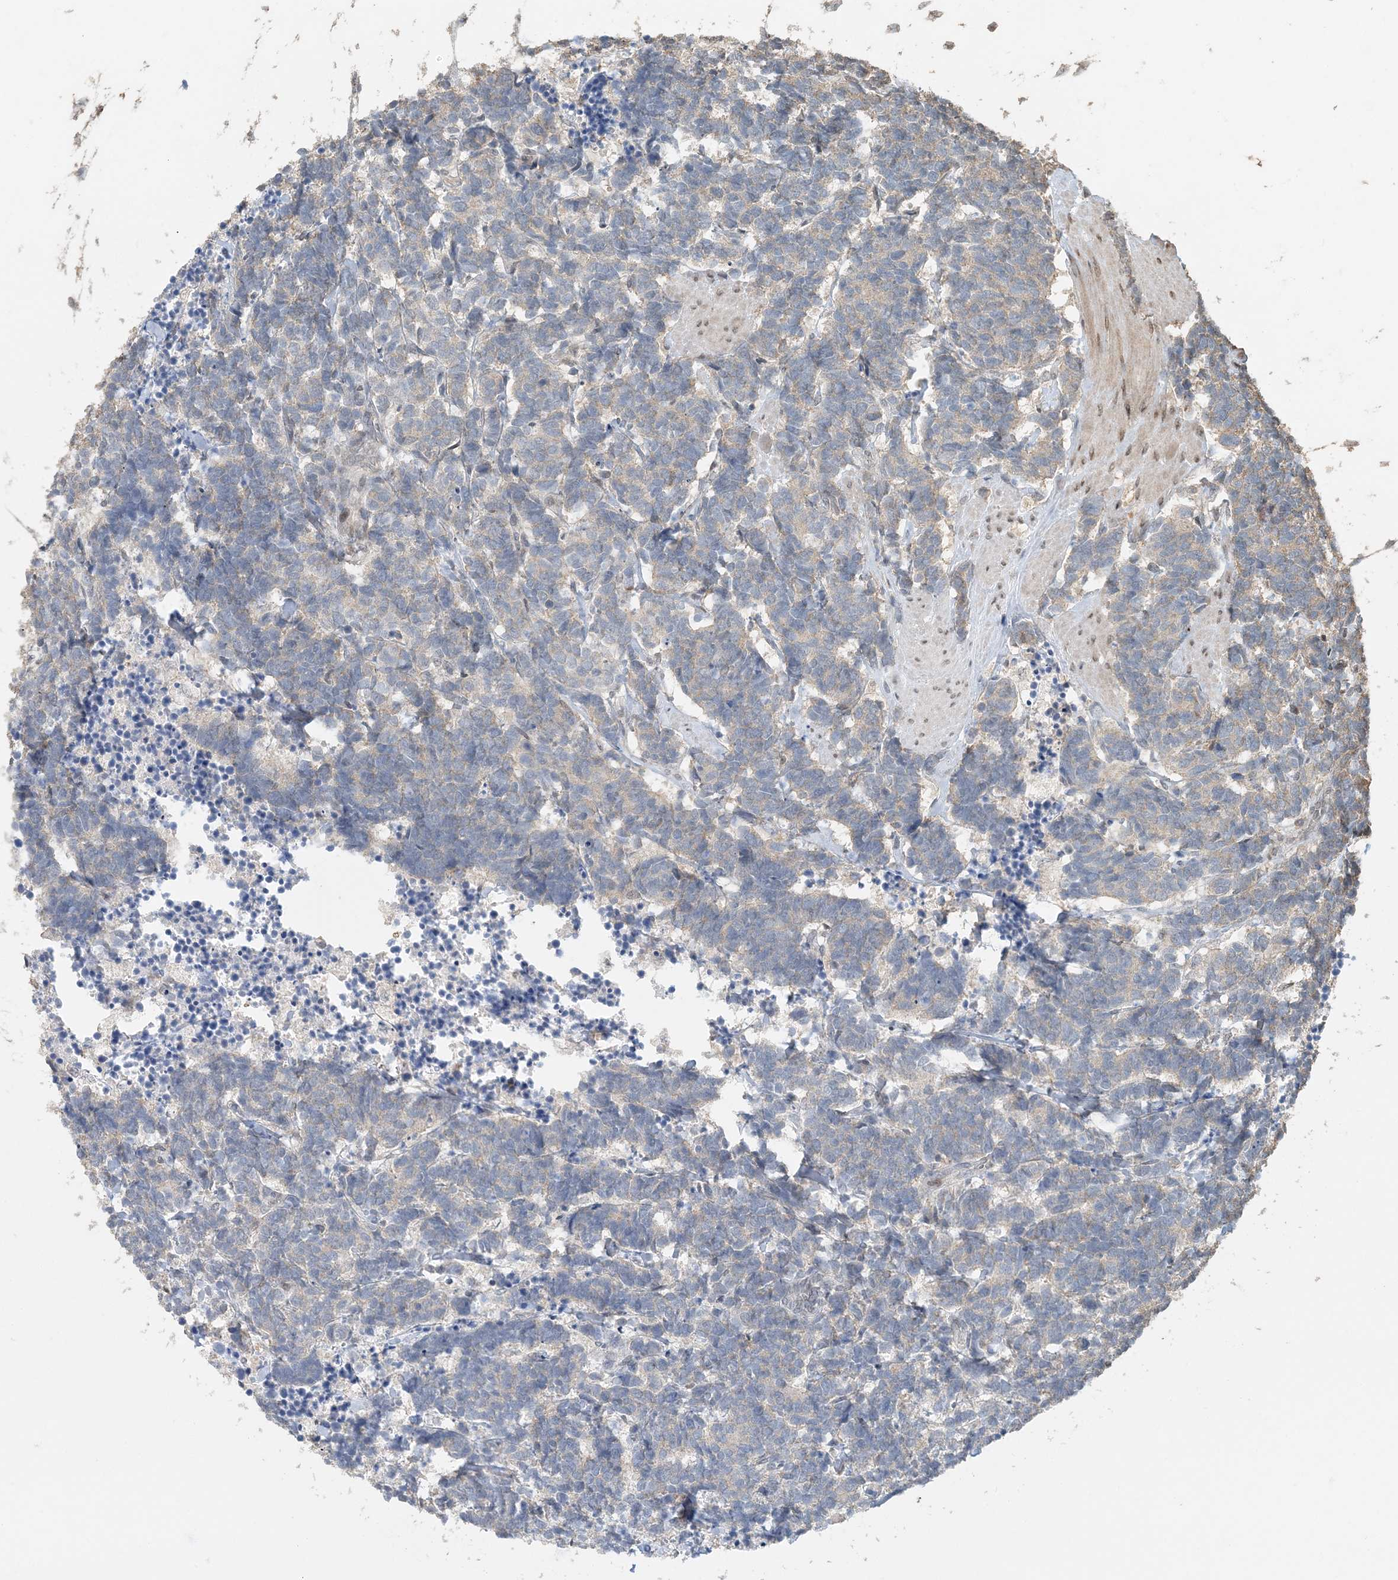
{"staining": {"intensity": "negative", "quantity": "none", "location": "none"}, "tissue": "carcinoid", "cell_type": "Tumor cells", "image_type": "cancer", "snomed": [{"axis": "morphology", "description": "Carcinoma, NOS"}, {"axis": "morphology", "description": "Carcinoid, malignant, NOS"}, {"axis": "topography", "description": "Urinary bladder"}], "caption": "Immunohistochemical staining of human carcinoma reveals no significant staining in tumor cells.", "gene": "FAM110A", "patient": {"sex": "male", "age": 57}}